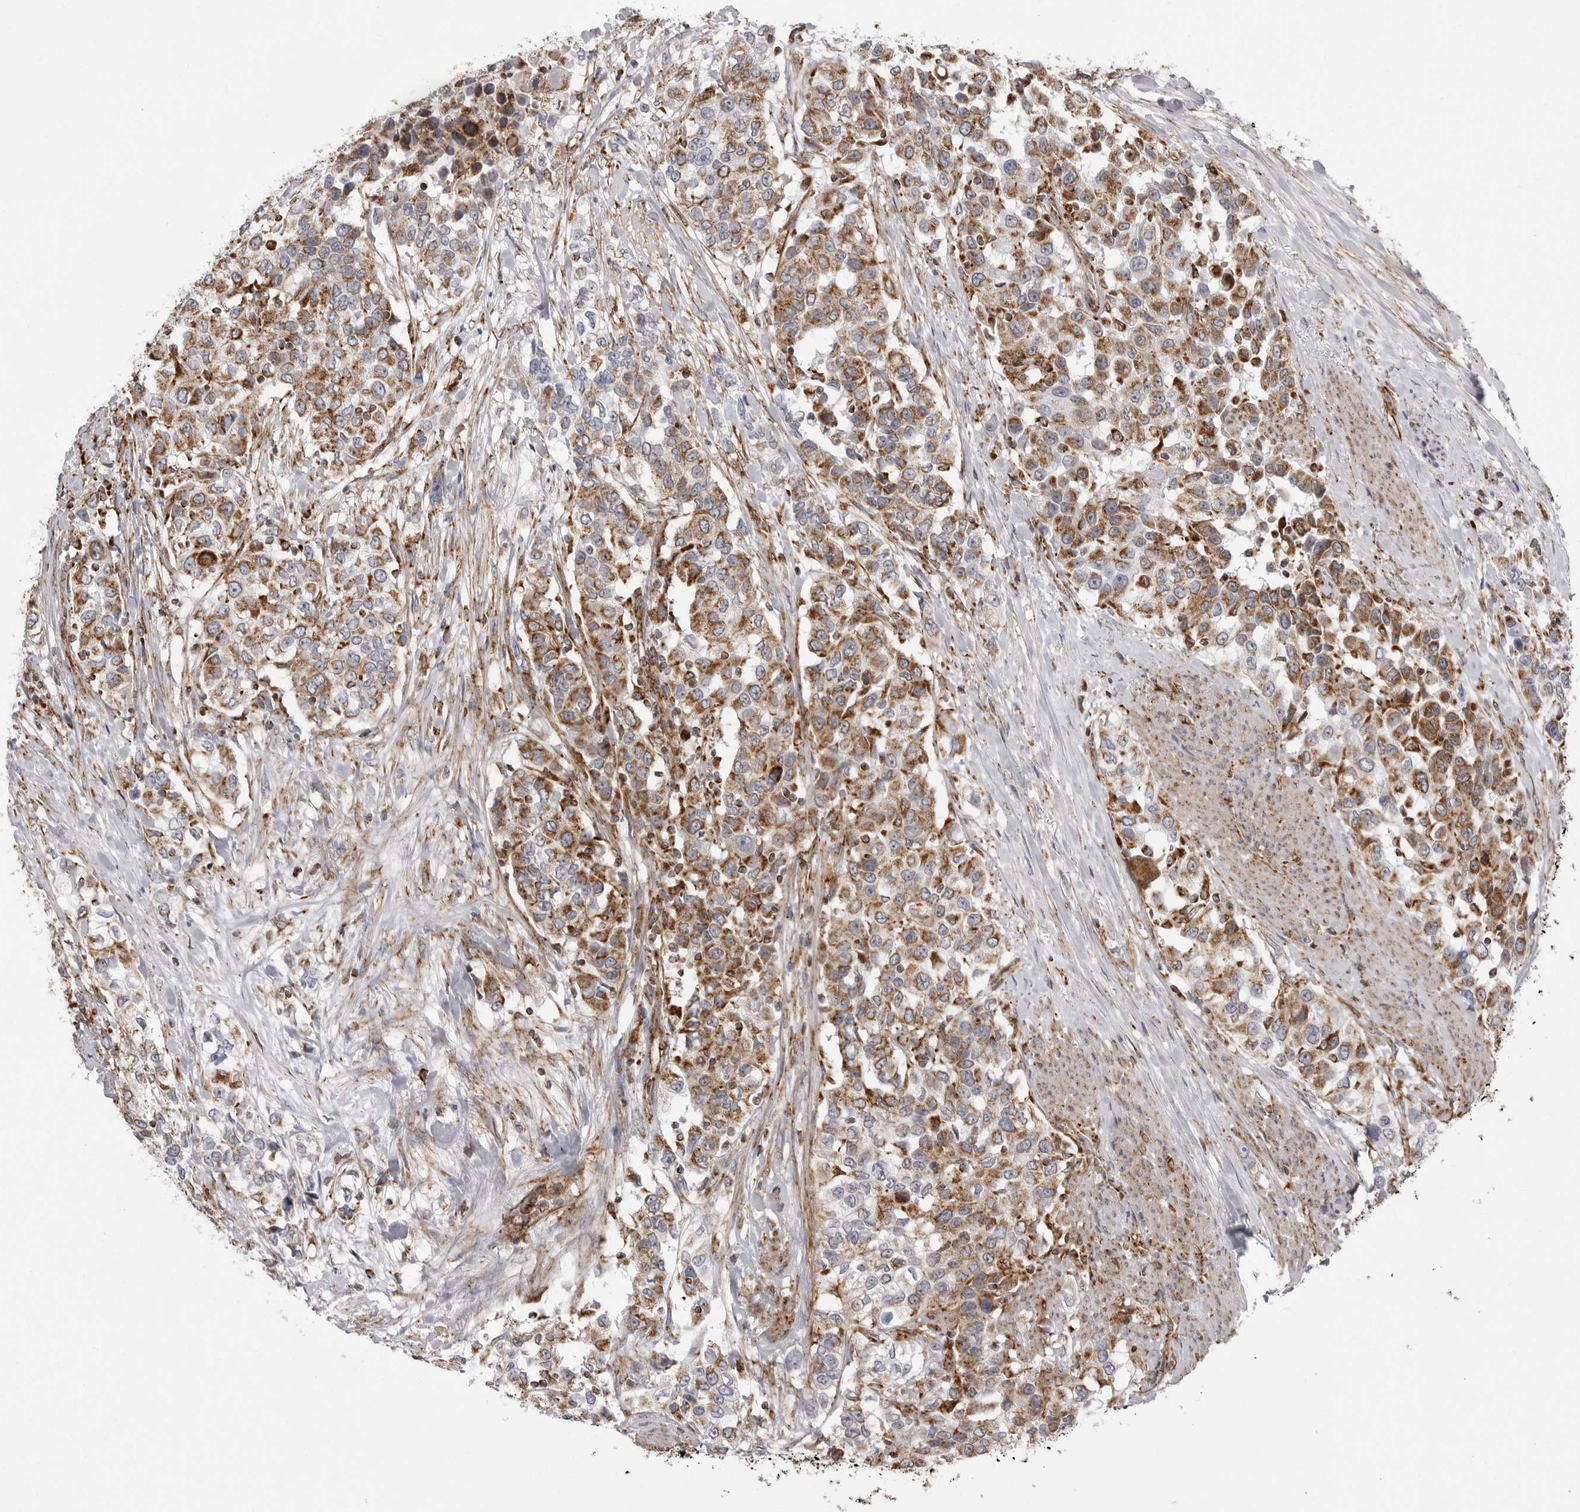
{"staining": {"intensity": "moderate", "quantity": ">75%", "location": "cytoplasmic/membranous"}, "tissue": "urothelial cancer", "cell_type": "Tumor cells", "image_type": "cancer", "snomed": [{"axis": "morphology", "description": "Urothelial carcinoma, High grade"}, {"axis": "topography", "description": "Urinary bladder"}], "caption": "This histopathology image exhibits urothelial cancer stained with immunohistochemistry (IHC) to label a protein in brown. The cytoplasmic/membranous of tumor cells show moderate positivity for the protein. Nuclei are counter-stained blue.", "gene": "FH", "patient": {"sex": "female", "age": 80}}